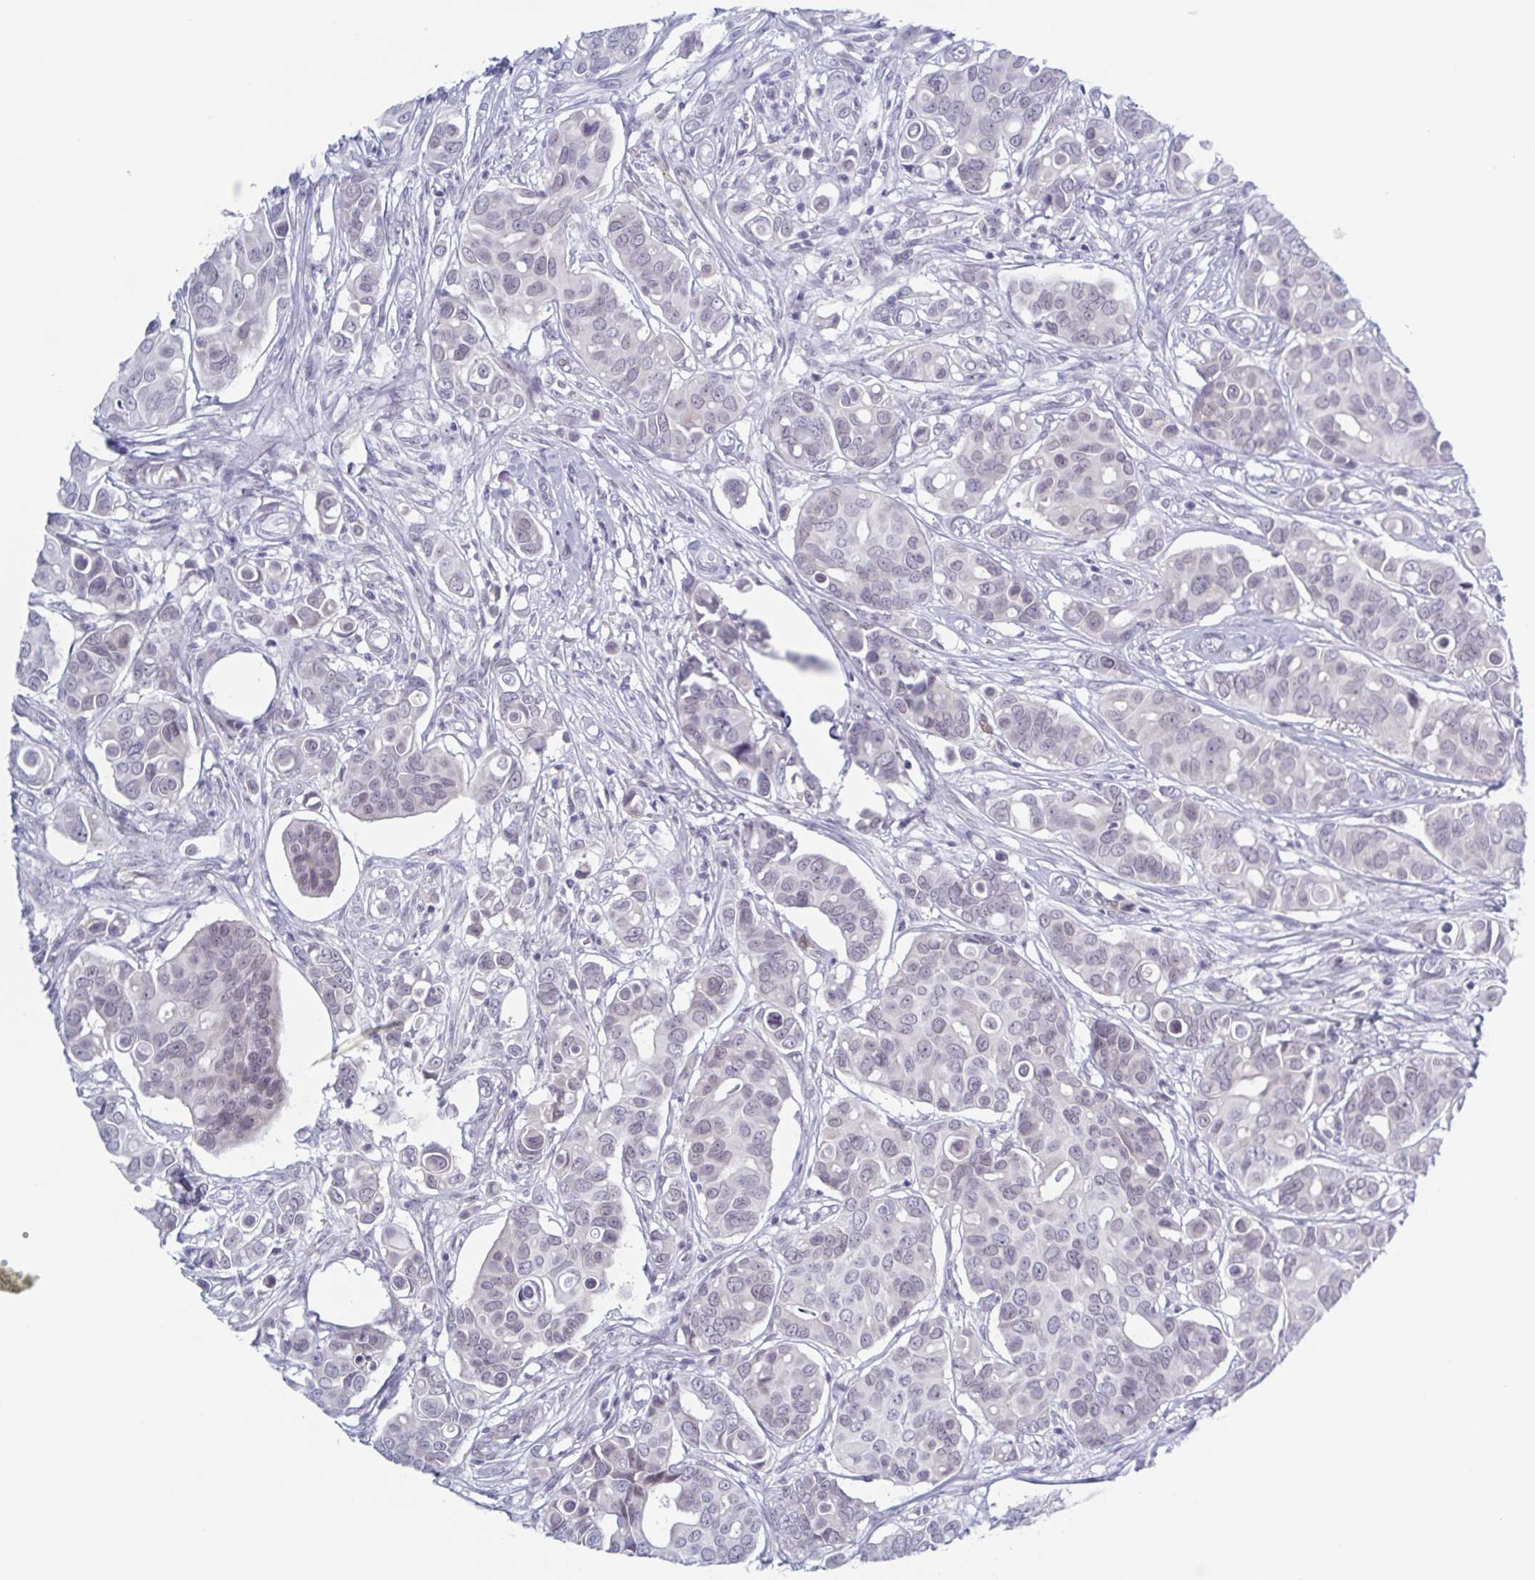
{"staining": {"intensity": "negative", "quantity": "none", "location": "none"}, "tissue": "breast cancer", "cell_type": "Tumor cells", "image_type": "cancer", "snomed": [{"axis": "morphology", "description": "Normal tissue, NOS"}, {"axis": "morphology", "description": "Duct carcinoma"}, {"axis": "topography", "description": "Skin"}, {"axis": "topography", "description": "Breast"}], "caption": "Breast cancer stained for a protein using IHC reveals no positivity tumor cells.", "gene": "ZFP64", "patient": {"sex": "female", "age": 54}}